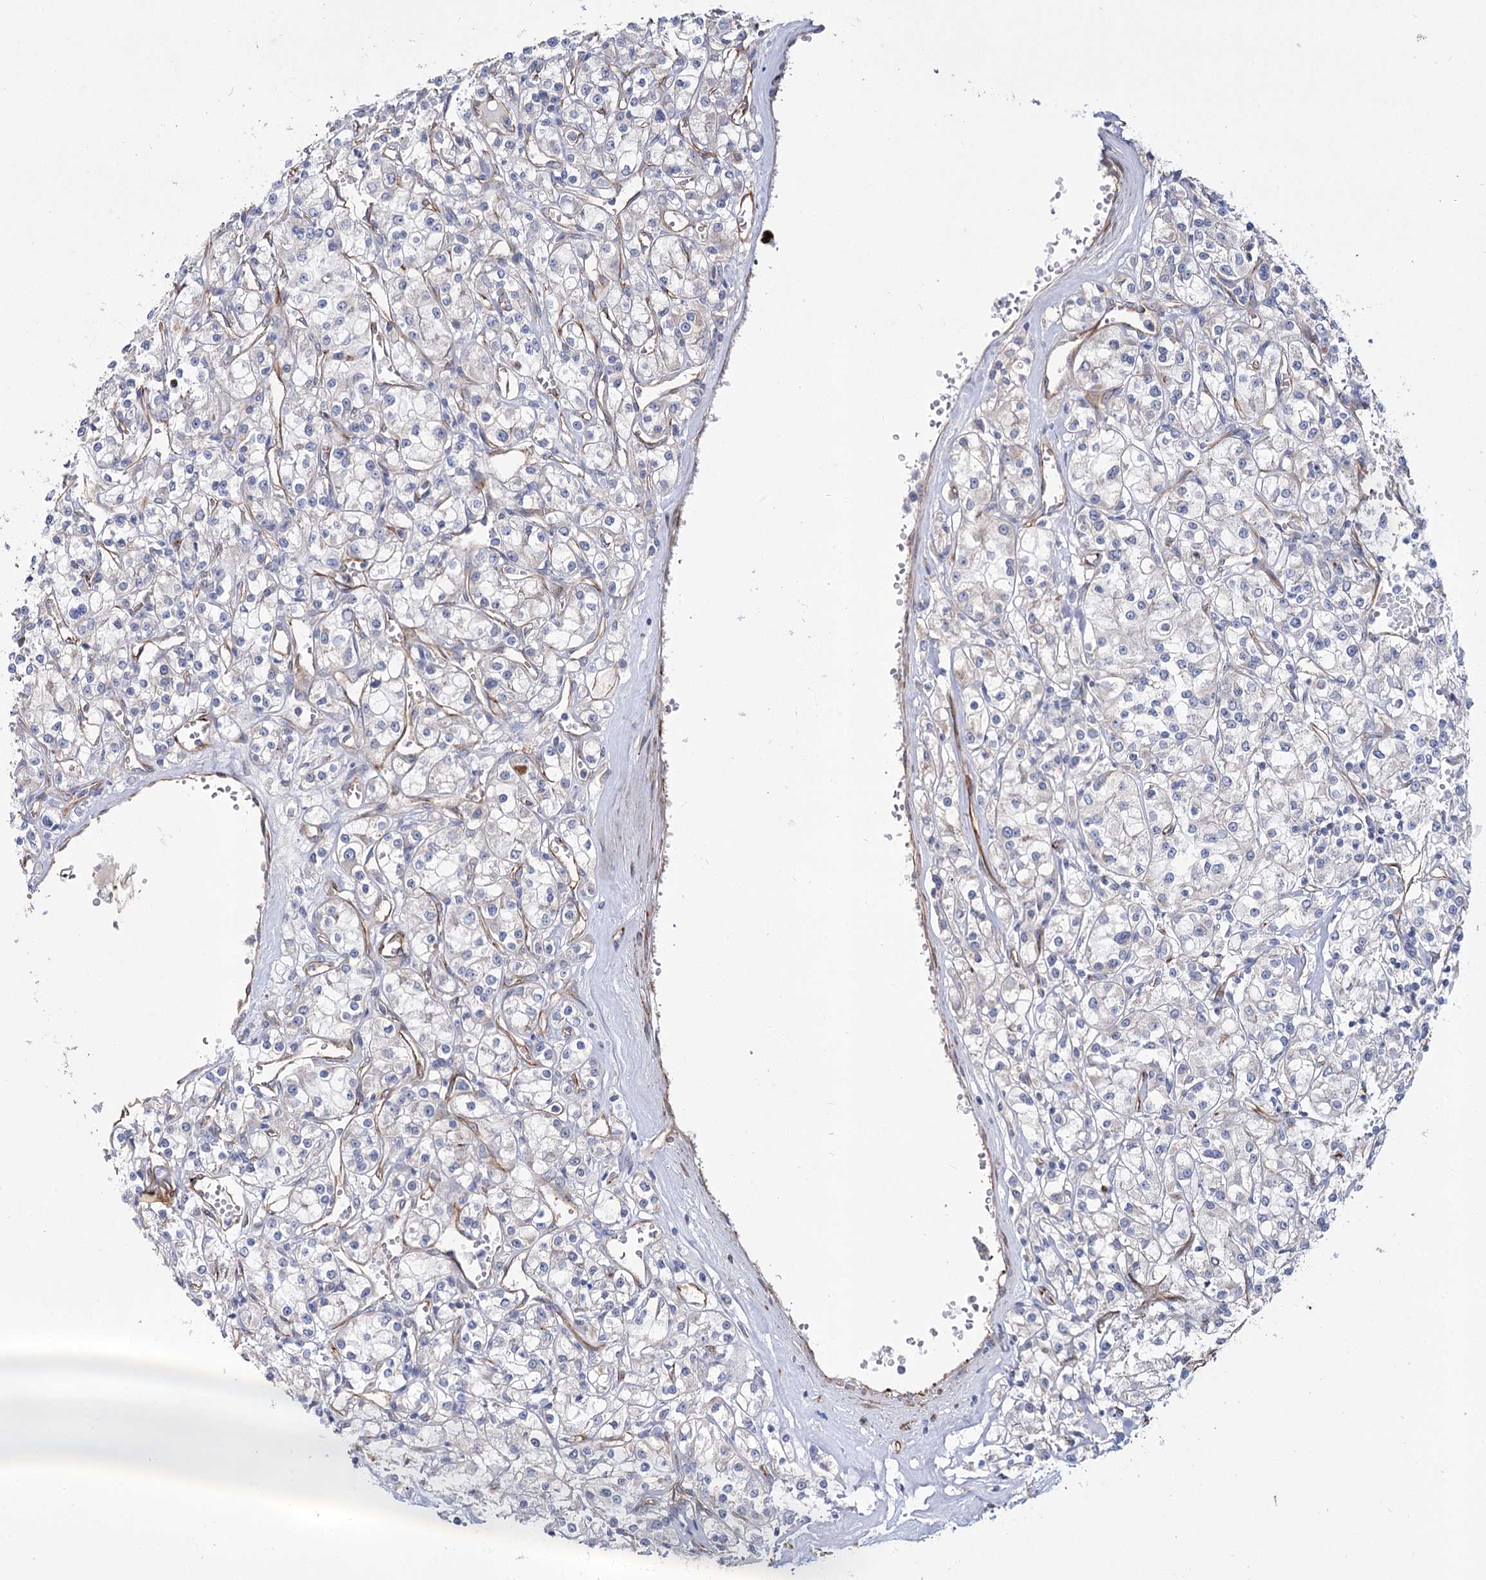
{"staining": {"intensity": "negative", "quantity": "none", "location": "none"}, "tissue": "renal cancer", "cell_type": "Tumor cells", "image_type": "cancer", "snomed": [{"axis": "morphology", "description": "Adenocarcinoma, NOS"}, {"axis": "topography", "description": "Kidney"}], "caption": "A photomicrograph of human renal adenocarcinoma is negative for staining in tumor cells.", "gene": "TMEM164", "patient": {"sex": "female", "age": 59}}